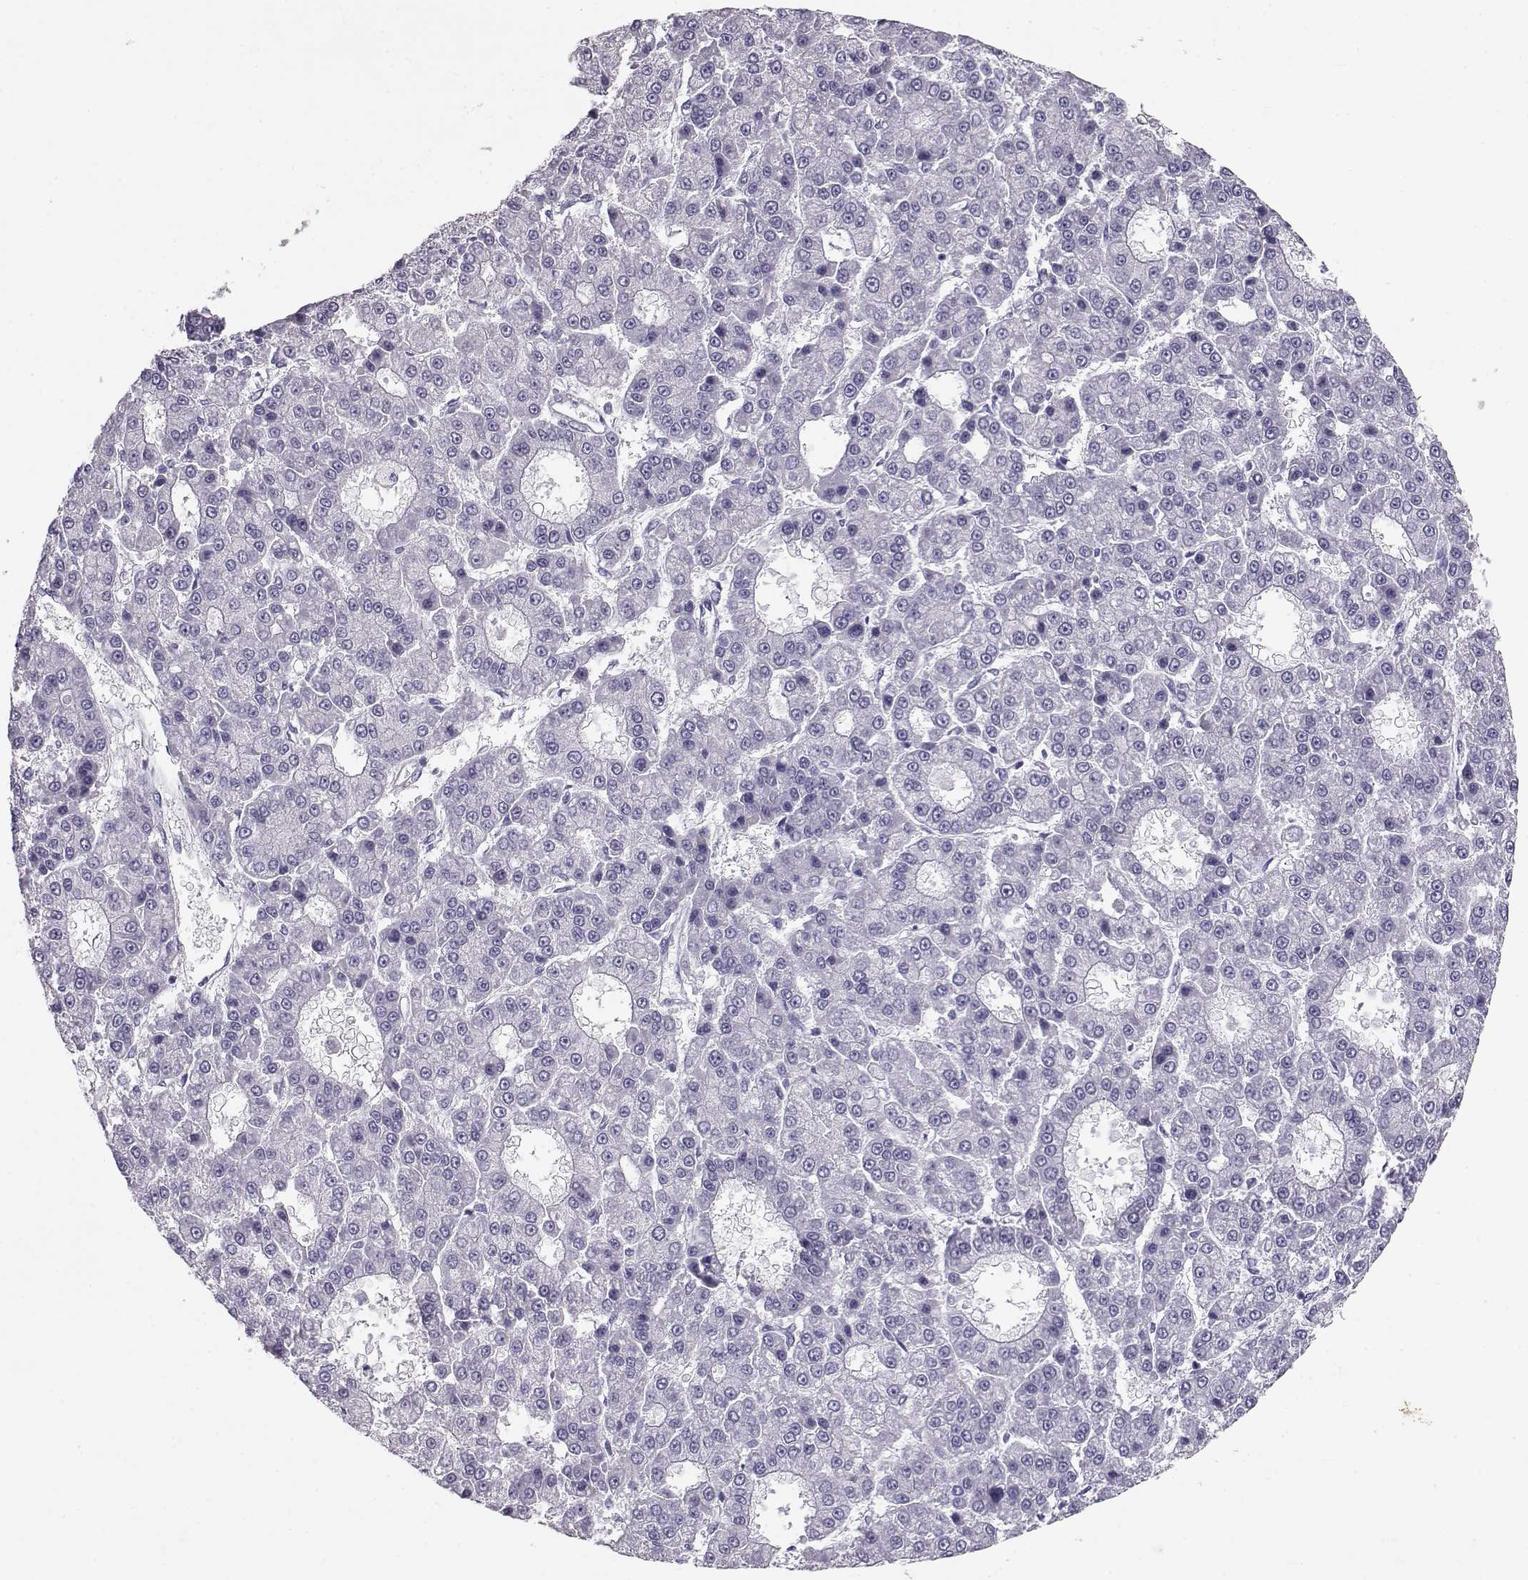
{"staining": {"intensity": "negative", "quantity": "none", "location": "none"}, "tissue": "liver cancer", "cell_type": "Tumor cells", "image_type": "cancer", "snomed": [{"axis": "morphology", "description": "Carcinoma, Hepatocellular, NOS"}, {"axis": "topography", "description": "Liver"}], "caption": "This is a image of immunohistochemistry staining of liver cancer, which shows no staining in tumor cells. (DAB (3,3'-diaminobenzidine) IHC visualized using brightfield microscopy, high magnification).", "gene": "RD3", "patient": {"sex": "male", "age": 70}}